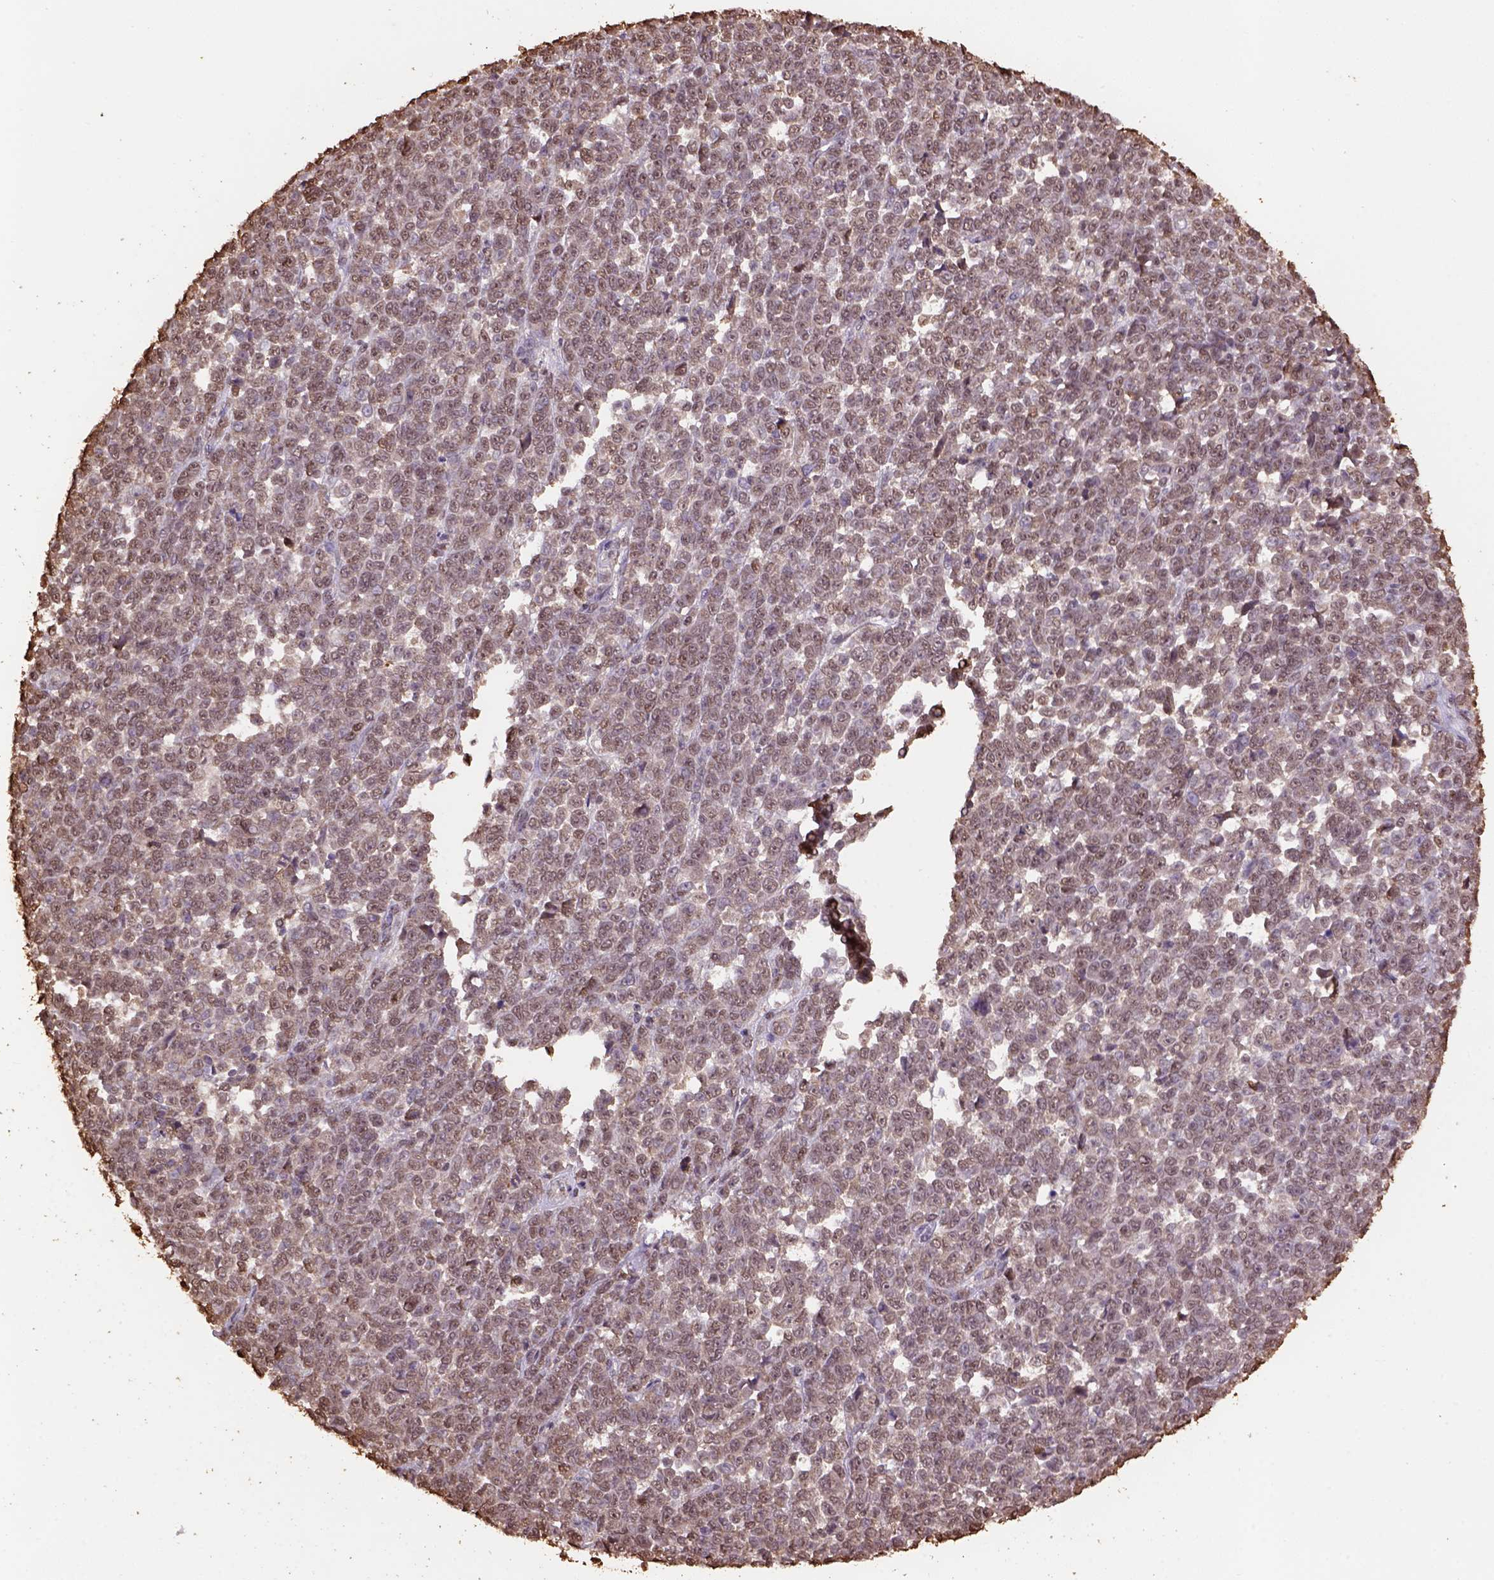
{"staining": {"intensity": "moderate", "quantity": ">75%", "location": "nuclear"}, "tissue": "melanoma", "cell_type": "Tumor cells", "image_type": "cancer", "snomed": [{"axis": "morphology", "description": "Malignant melanoma, NOS"}, {"axis": "topography", "description": "Skin"}], "caption": "Protein expression by immunohistochemistry (IHC) demonstrates moderate nuclear staining in approximately >75% of tumor cells in melanoma.", "gene": "CSTF2T", "patient": {"sex": "female", "age": 95}}